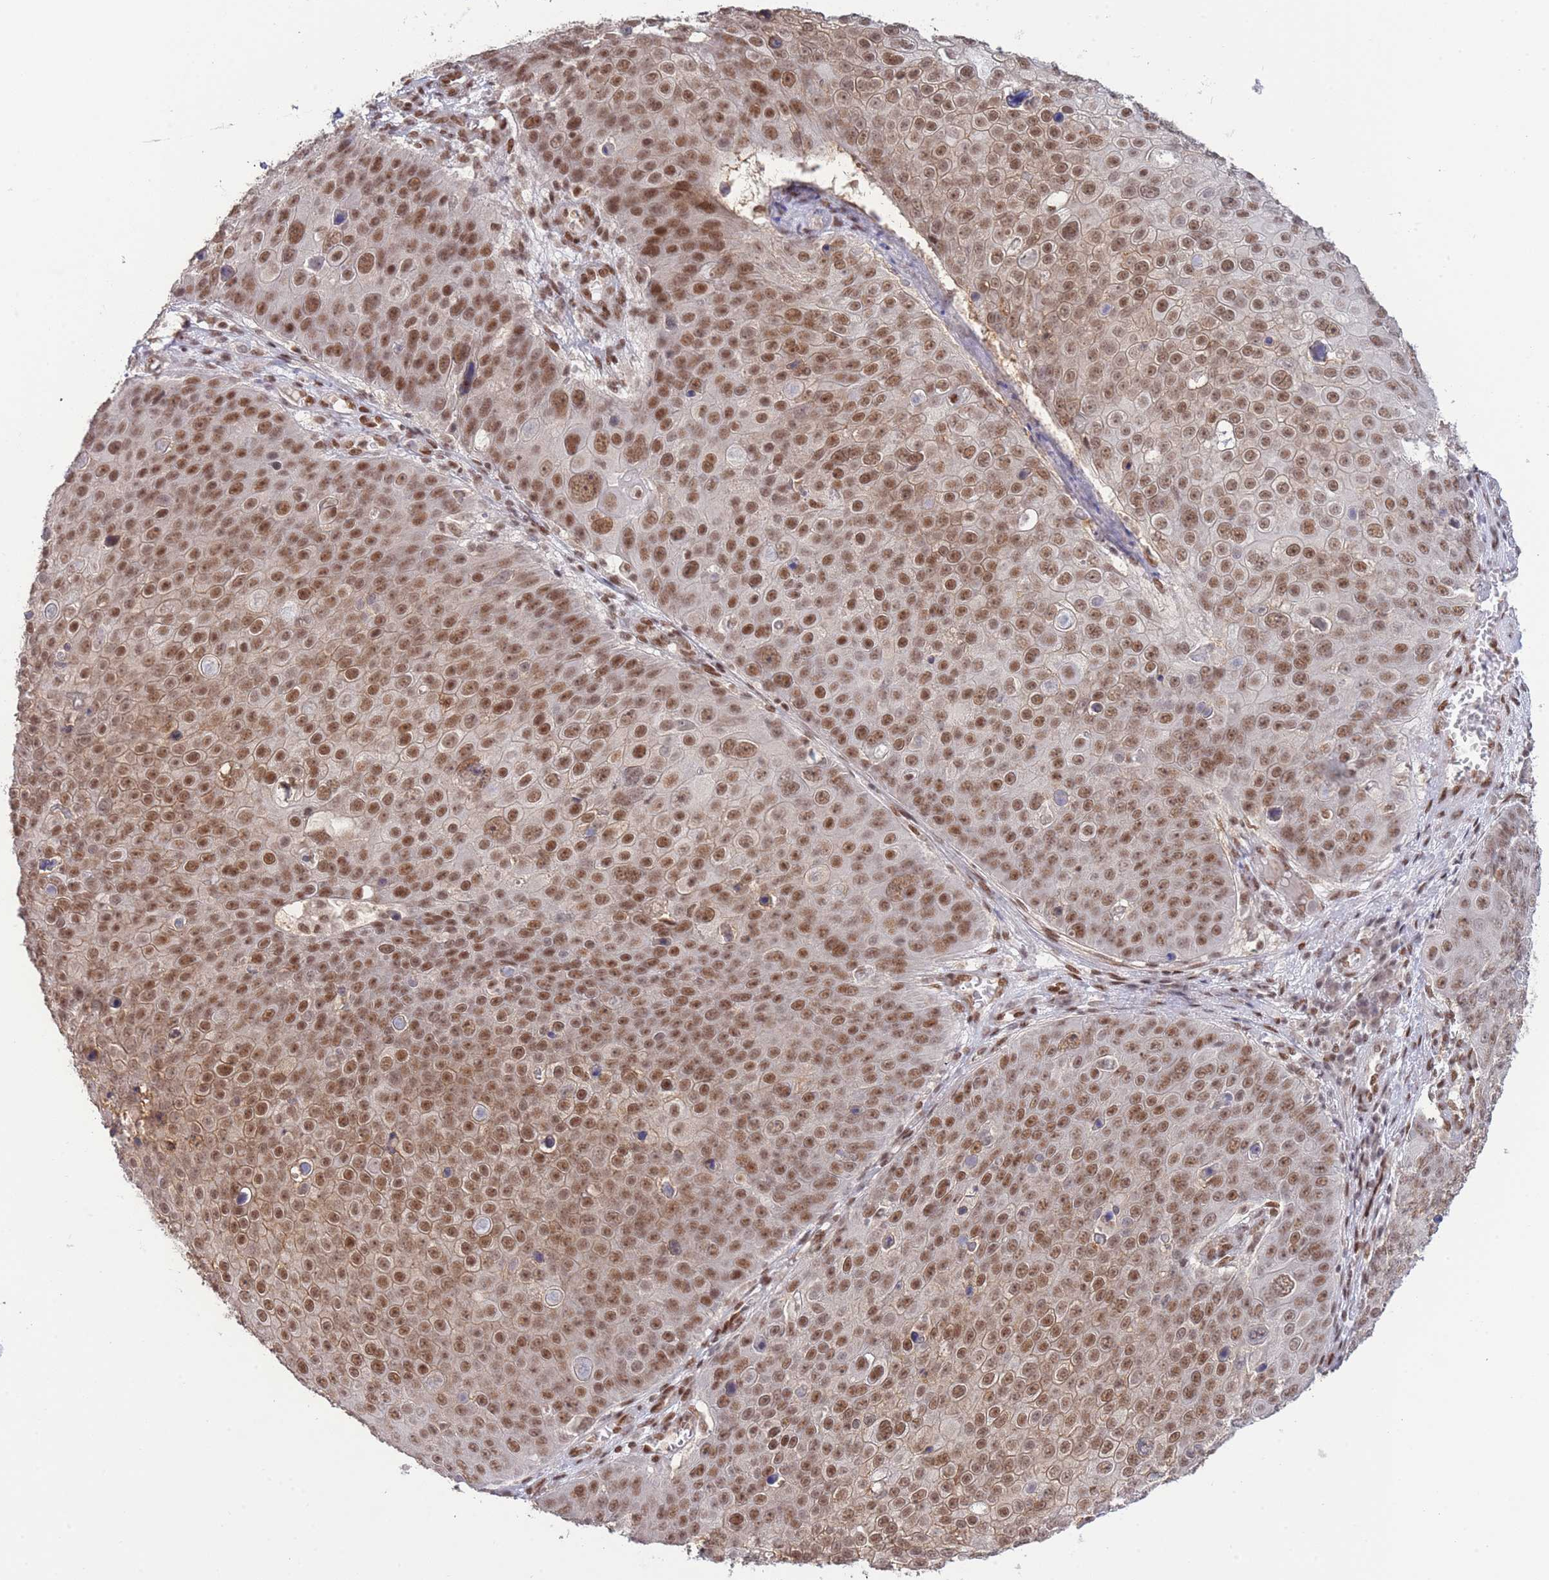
{"staining": {"intensity": "moderate", "quantity": ">75%", "location": "cytoplasmic/membranous,nuclear"}, "tissue": "skin cancer", "cell_type": "Tumor cells", "image_type": "cancer", "snomed": [{"axis": "morphology", "description": "Squamous cell carcinoma, NOS"}, {"axis": "topography", "description": "Skin"}], "caption": "Immunohistochemical staining of squamous cell carcinoma (skin) demonstrates medium levels of moderate cytoplasmic/membranous and nuclear staining in about >75% of tumor cells.", "gene": "CARD8", "patient": {"sex": "male", "age": 71}}